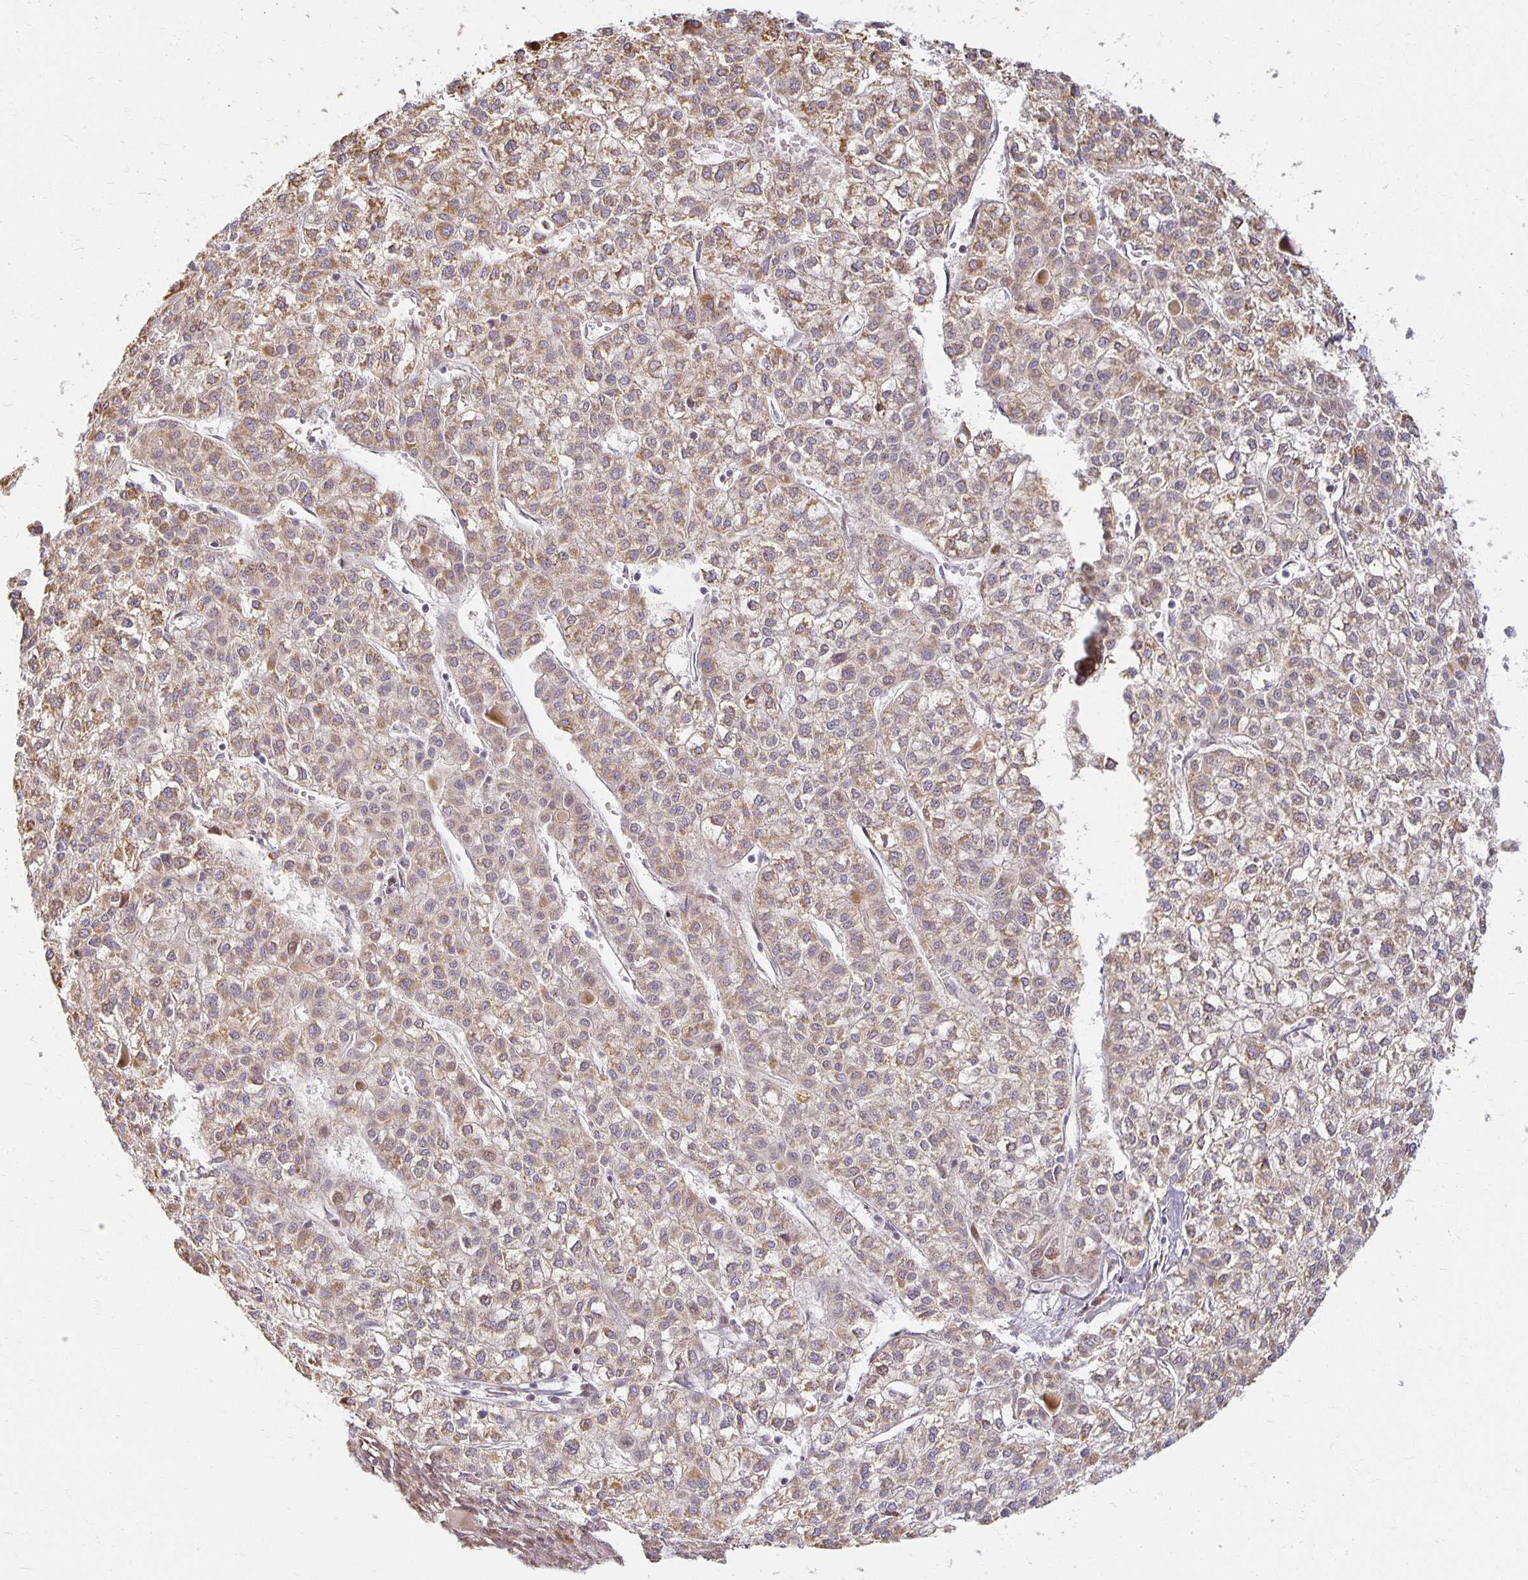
{"staining": {"intensity": "moderate", "quantity": ">75%", "location": "cytoplasmic/membranous"}, "tissue": "liver cancer", "cell_type": "Tumor cells", "image_type": "cancer", "snomed": [{"axis": "morphology", "description": "Carcinoma, Hepatocellular, NOS"}, {"axis": "topography", "description": "Liver"}], "caption": "A photomicrograph of liver cancer (hepatocellular carcinoma) stained for a protein demonstrates moderate cytoplasmic/membranous brown staining in tumor cells.", "gene": "EHF", "patient": {"sex": "female", "age": 43}}